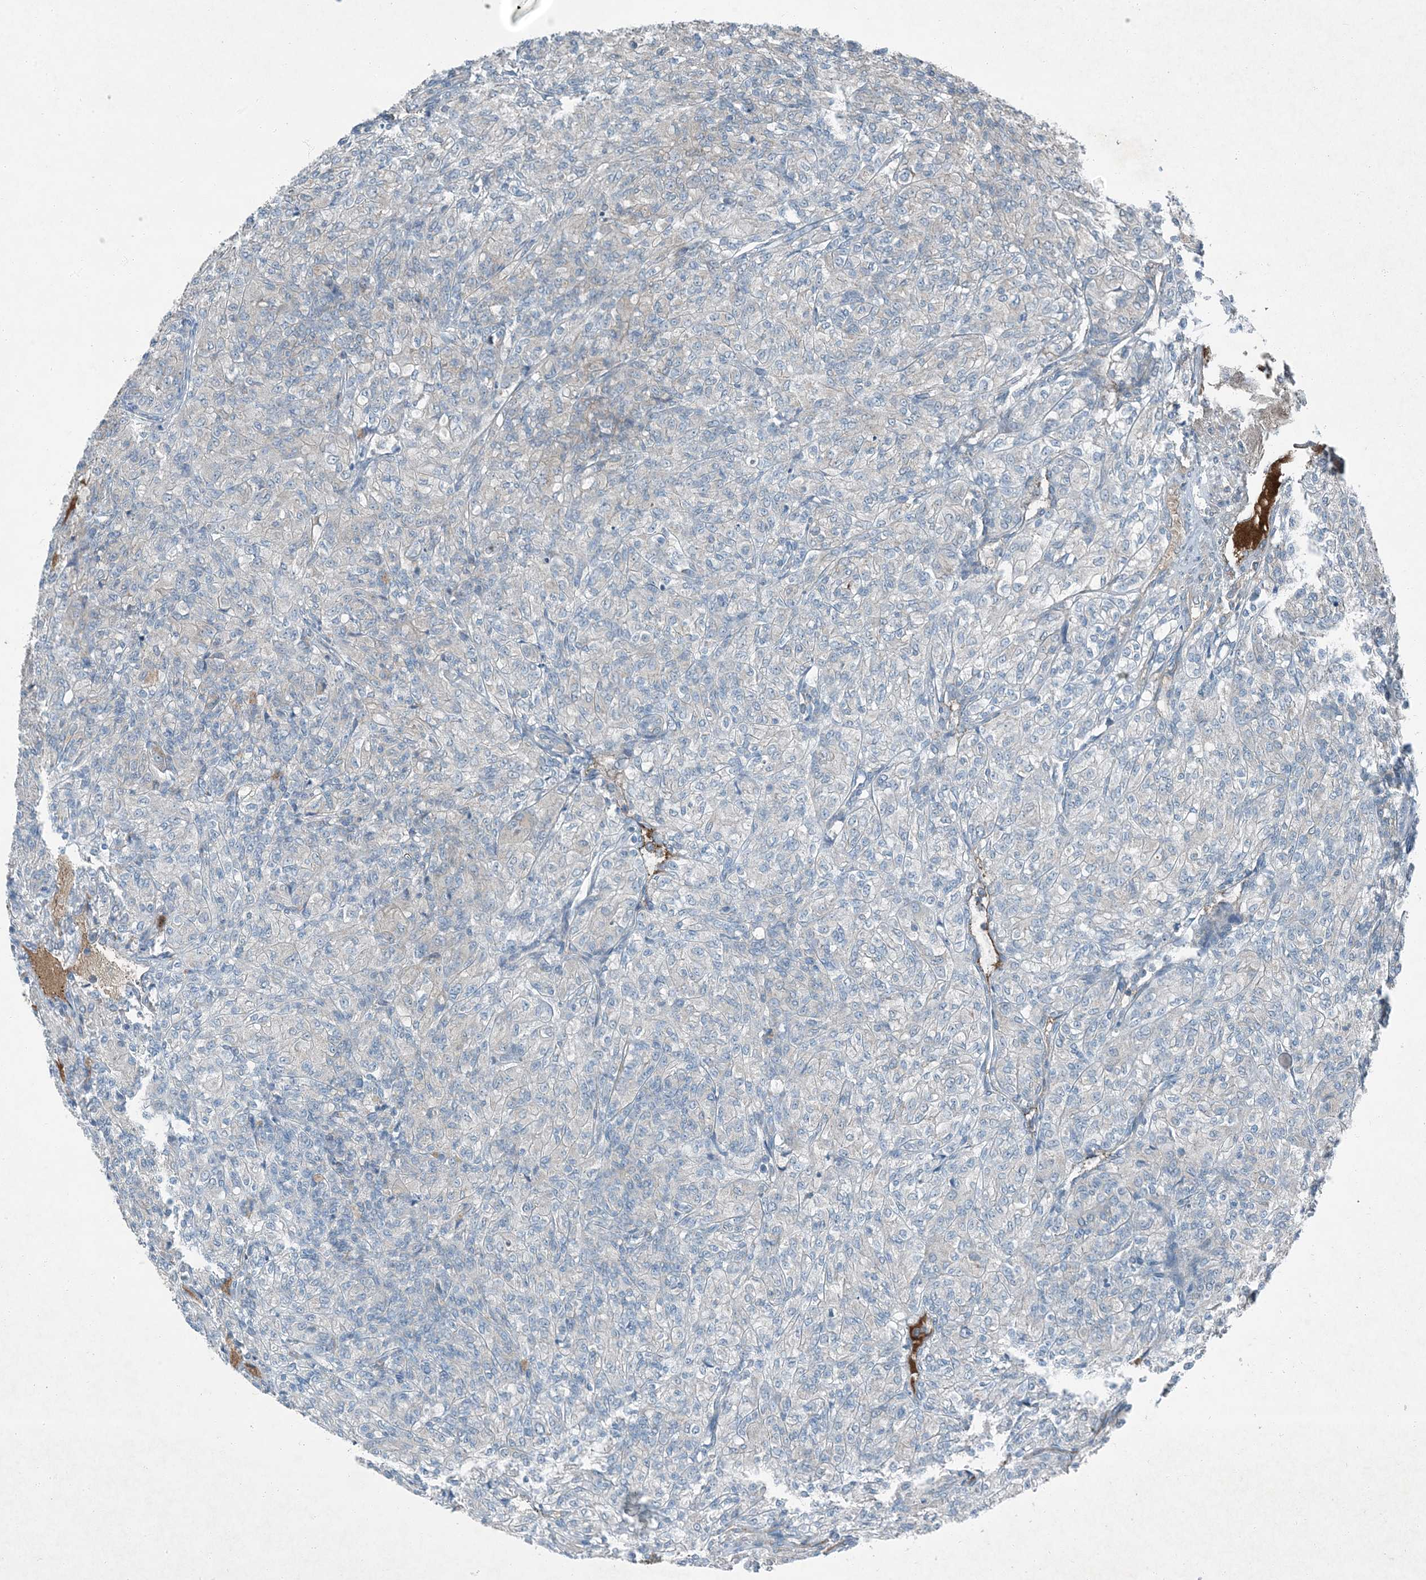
{"staining": {"intensity": "negative", "quantity": "none", "location": "none"}, "tissue": "renal cancer", "cell_type": "Tumor cells", "image_type": "cancer", "snomed": [{"axis": "morphology", "description": "Adenocarcinoma, NOS"}, {"axis": "topography", "description": "Kidney"}], "caption": "This micrograph is of adenocarcinoma (renal) stained with IHC to label a protein in brown with the nuclei are counter-stained blue. There is no positivity in tumor cells.", "gene": "APOM", "patient": {"sex": "male", "age": 77}}